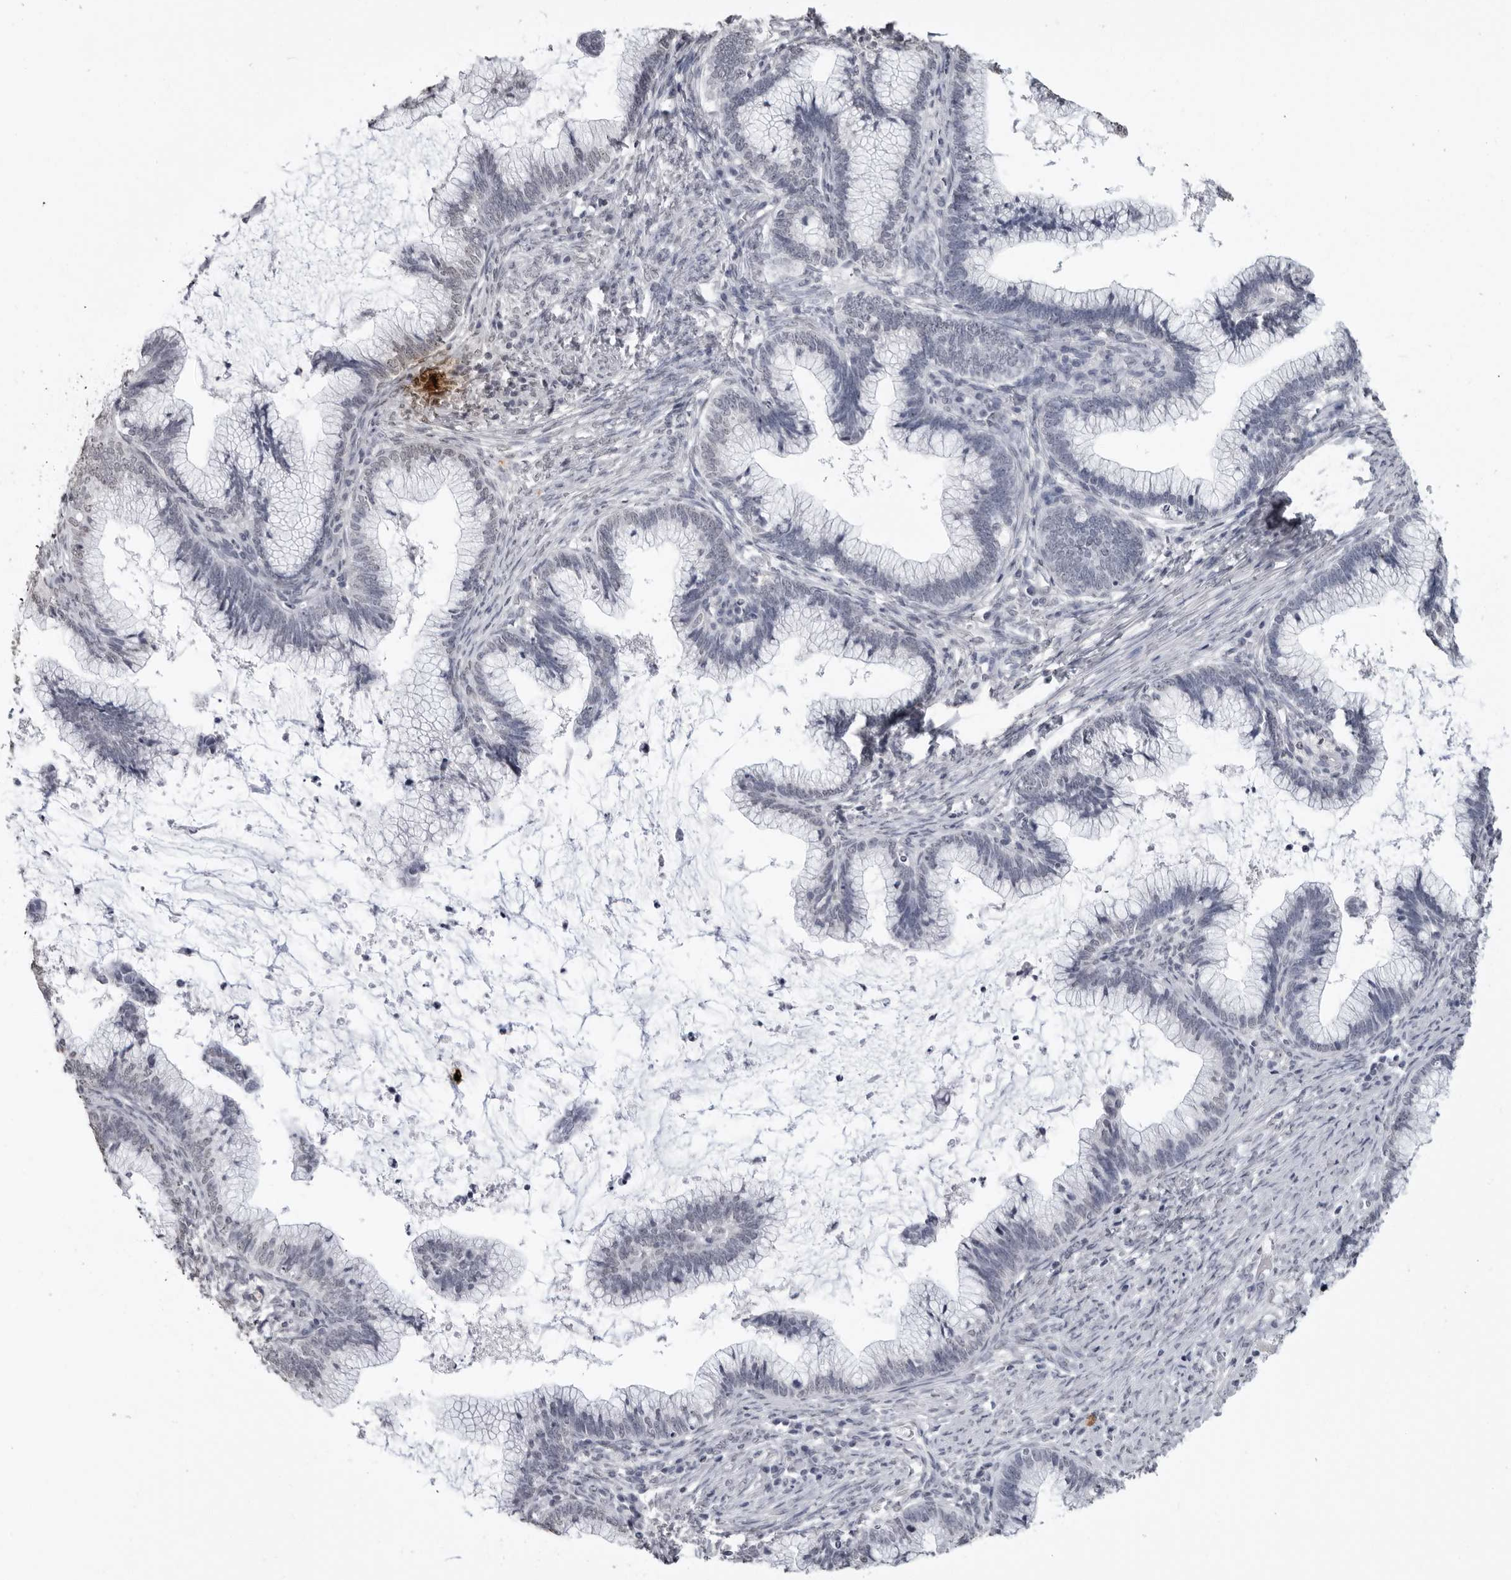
{"staining": {"intensity": "negative", "quantity": "none", "location": "none"}, "tissue": "cervical cancer", "cell_type": "Tumor cells", "image_type": "cancer", "snomed": [{"axis": "morphology", "description": "Adenocarcinoma, NOS"}, {"axis": "topography", "description": "Cervix"}], "caption": "The image exhibits no staining of tumor cells in adenocarcinoma (cervical).", "gene": "HEPACAM", "patient": {"sex": "female", "age": 36}}